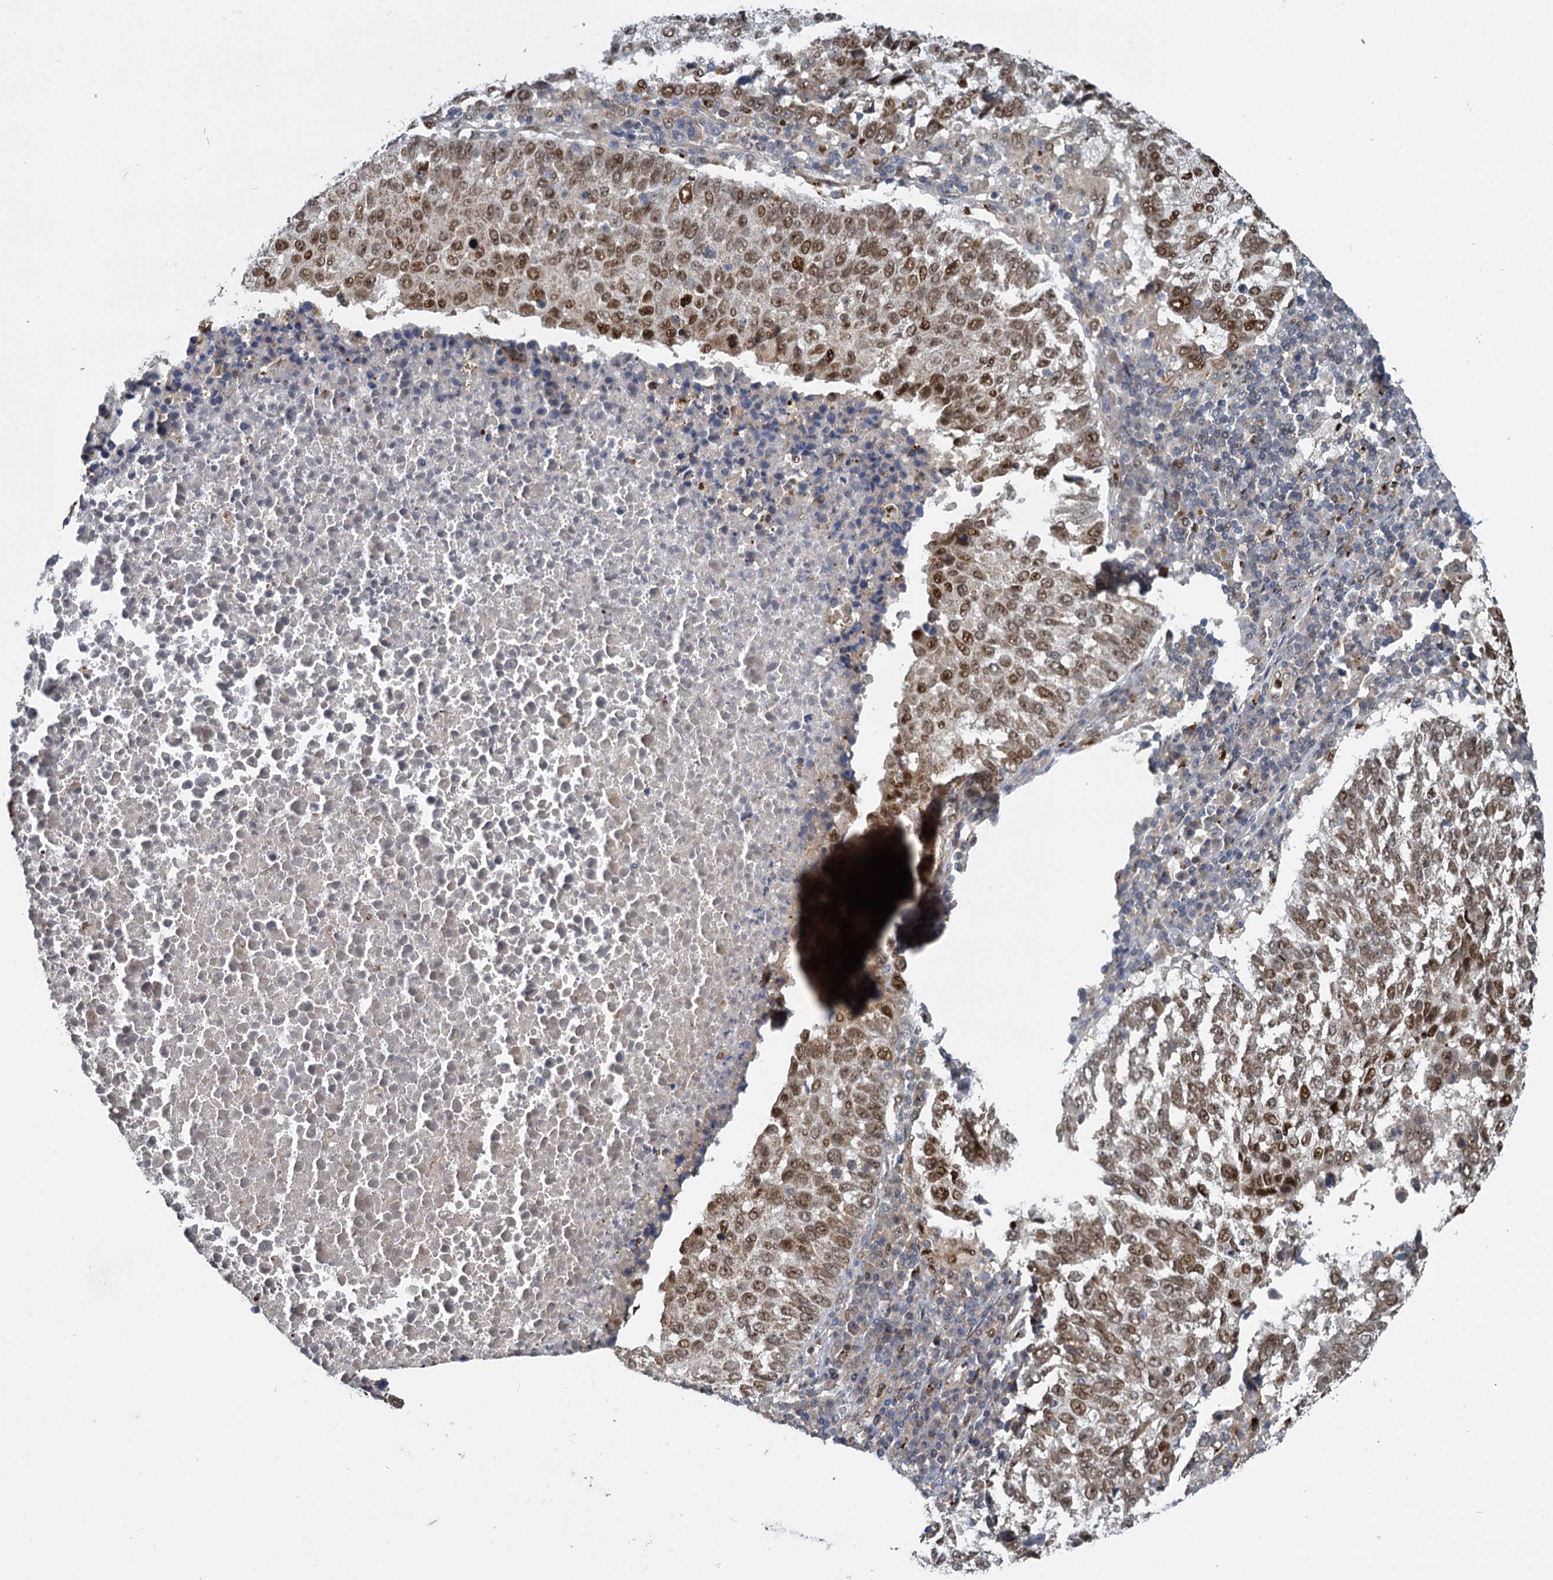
{"staining": {"intensity": "moderate", "quantity": ">75%", "location": "nuclear"}, "tissue": "lung cancer", "cell_type": "Tumor cells", "image_type": "cancer", "snomed": [{"axis": "morphology", "description": "Squamous cell carcinoma, NOS"}, {"axis": "topography", "description": "Lung"}], "caption": "Protein expression analysis of human lung cancer reveals moderate nuclear positivity in approximately >75% of tumor cells.", "gene": "GAL3ST4", "patient": {"sex": "male", "age": 73}}